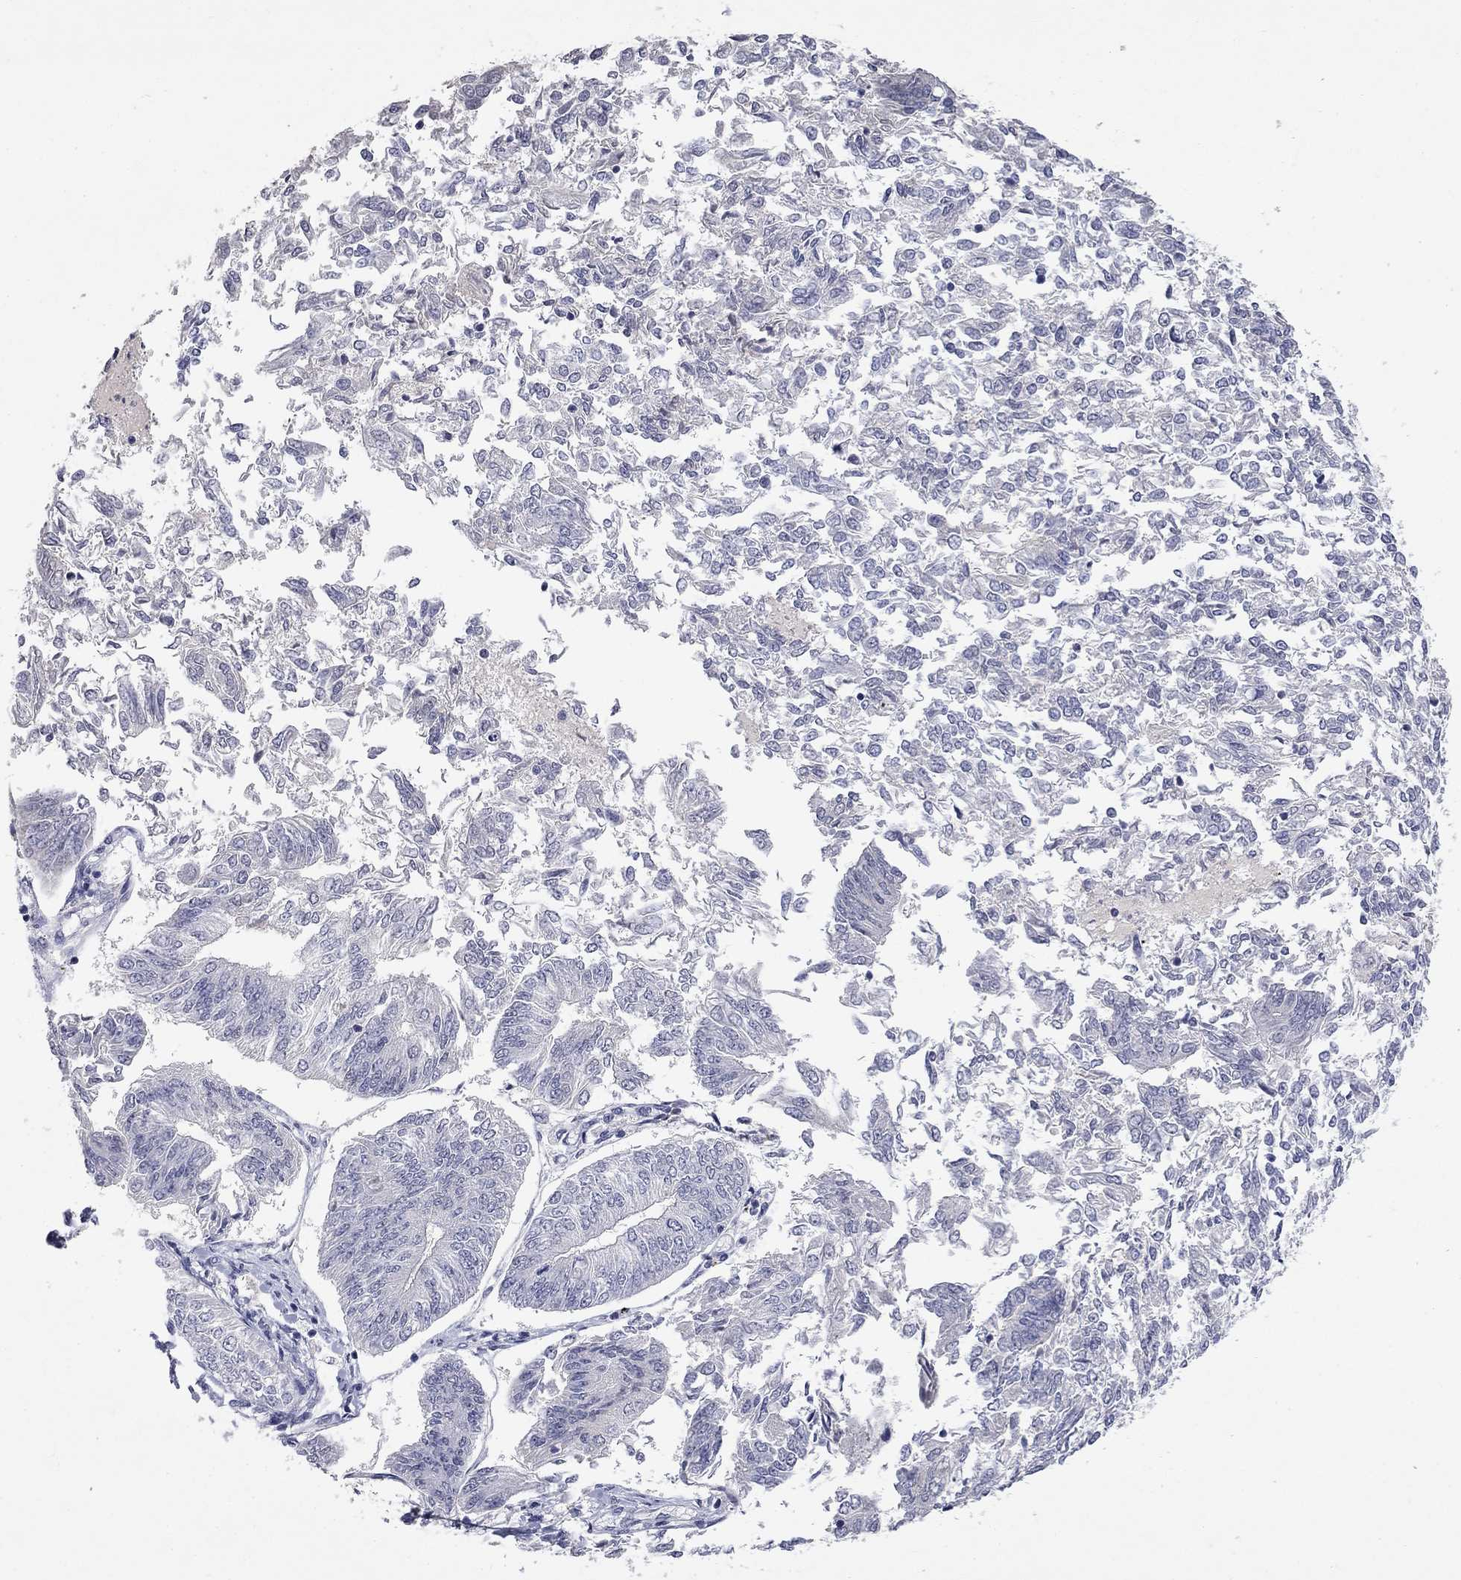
{"staining": {"intensity": "negative", "quantity": "none", "location": "none"}, "tissue": "endometrial cancer", "cell_type": "Tumor cells", "image_type": "cancer", "snomed": [{"axis": "morphology", "description": "Adenocarcinoma, NOS"}, {"axis": "topography", "description": "Endometrium"}], "caption": "This histopathology image is of endometrial cancer (adenocarcinoma) stained with IHC to label a protein in brown with the nuclei are counter-stained blue. There is no positivity in tumor cells.", "gene": "SLC51A", "patient": {"sex": "female", "age": 58}}